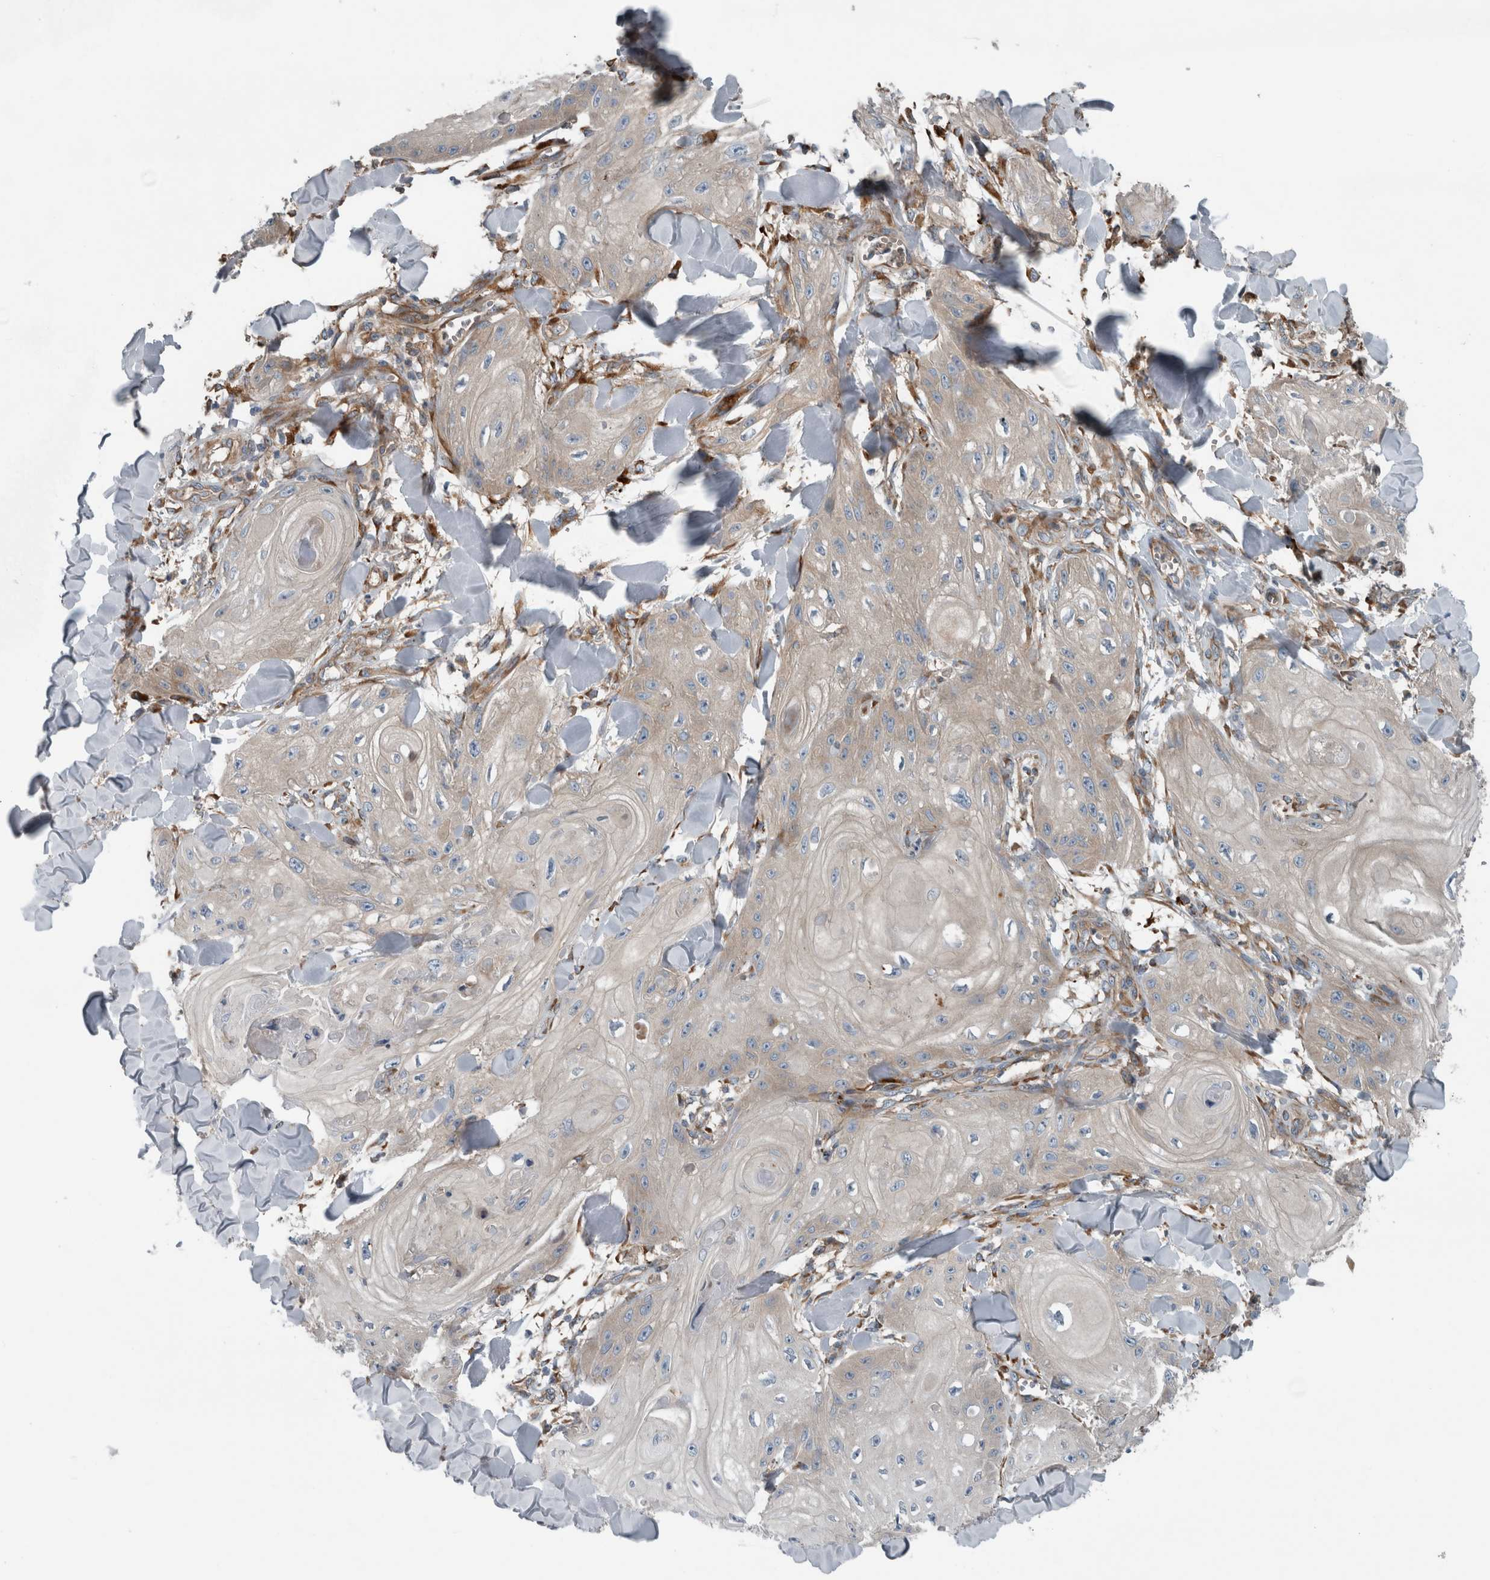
{"staining": {"intensity": "weak", "quantity": ">75%", "location": "cytoplasmic/membranous"}, "tissue": "skin cancer", "cell_type": "Tumor cells", "image_type": "cancer", "snomed": [{"axis": "morphology", "description": "Squamous cell carcinoma, NOS"}, {"axis": "topography", "description": "Skin"}], "caption": "Weak cytoplasmic/membranous staining is seen in approximately >75% of tumor cells in skin cancer.", "gene": "GLT8D2", "patient": {"sex": "male", "age": 74}}